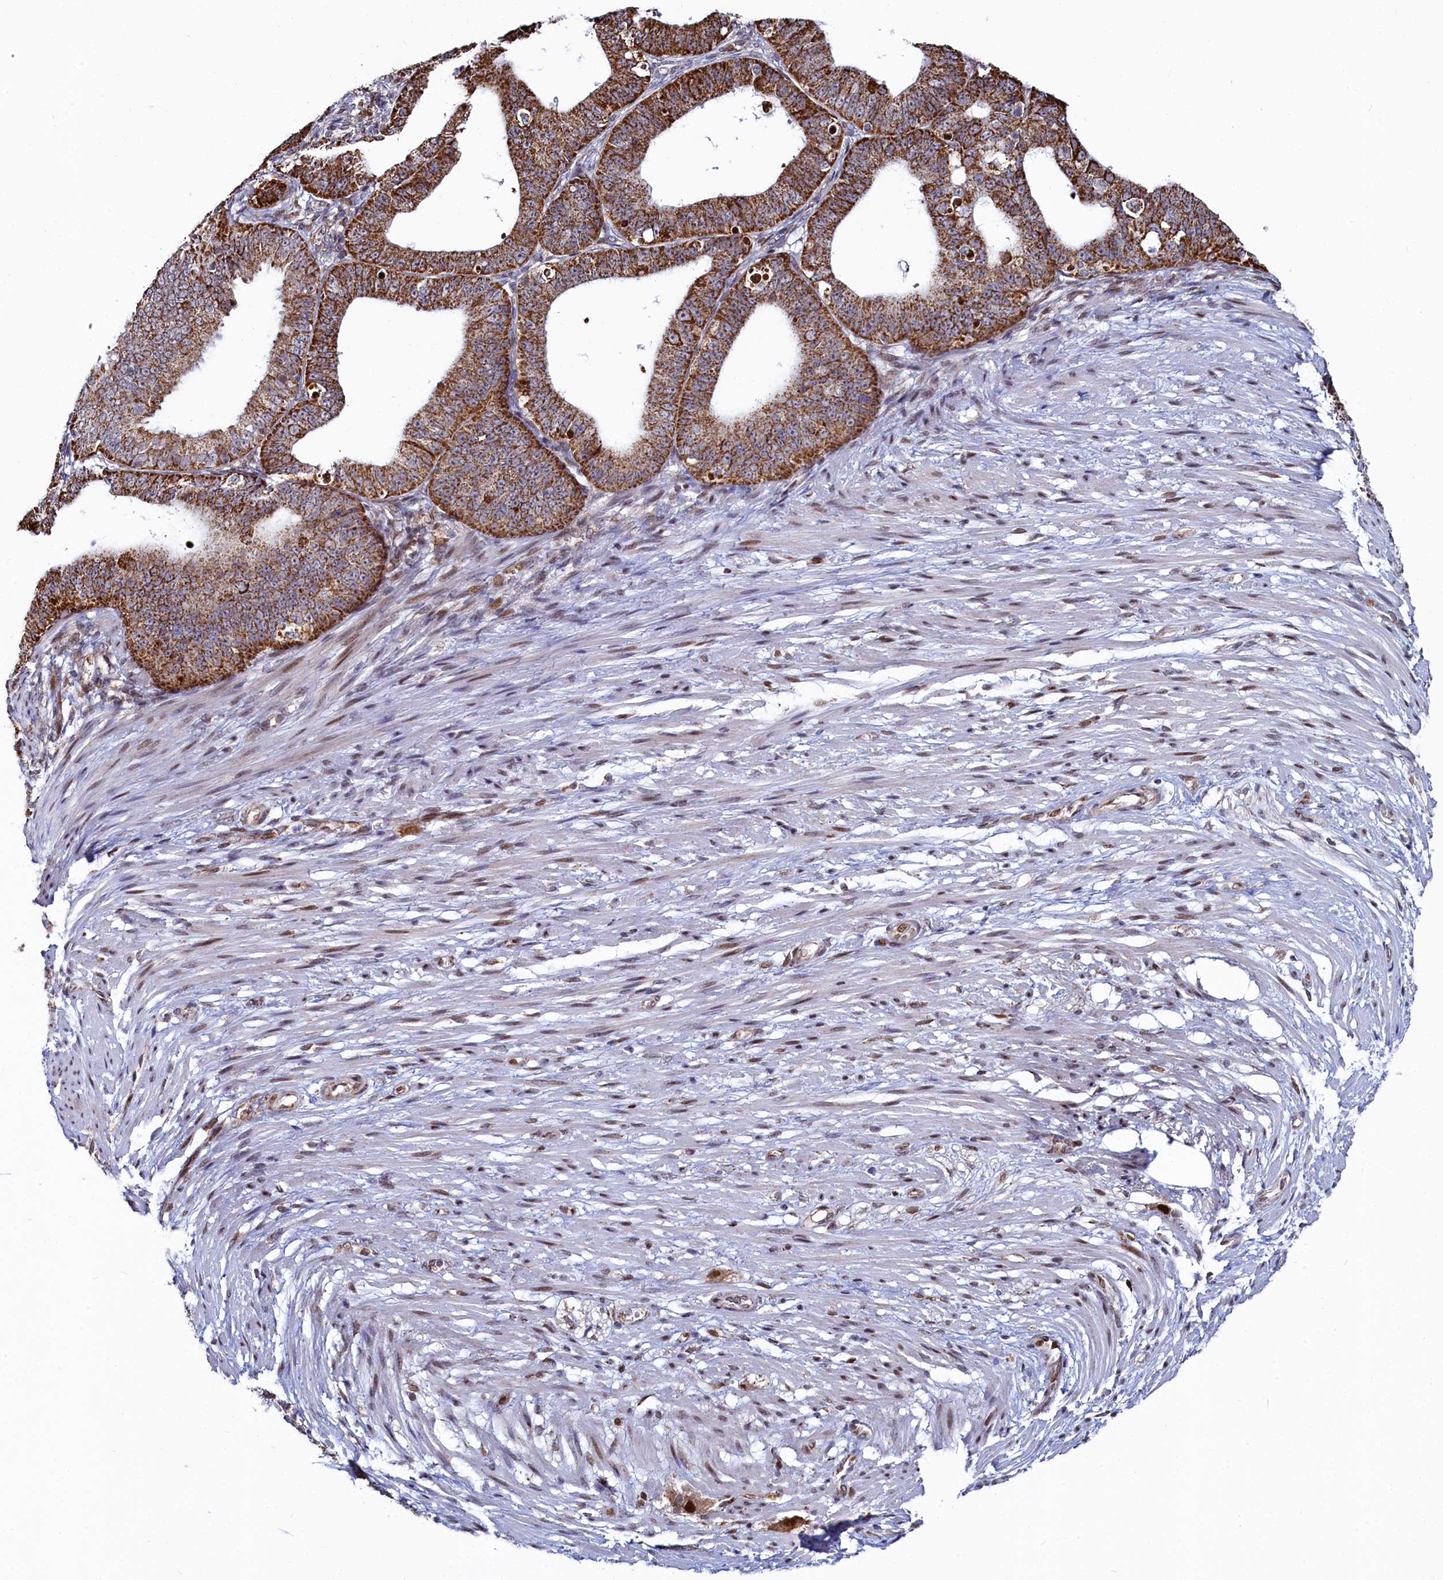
{"staining": {"intensity": "moderate", "quantity": ">75%", "location": "cytoplasmic/membranous"}, "tissue": "ovarian cancer", "cell_type": "Tumor cells", "image_type": "cancer", "snomed": [{"axis": "morphology", "description": "Carcinoma, endometroid"}, {"axis": "topography", "description": "Appendix"}, {"axis": "topography", "description": "Ovary"}], "caption": "The micrograph demonstrates a brown stain indicating the presence of a protein in the cytoplasmic/membranous of tumor cells in ovarian cancer.", "gene": "HDGFL3", "patient": {"sex": "female", "age": 42}}